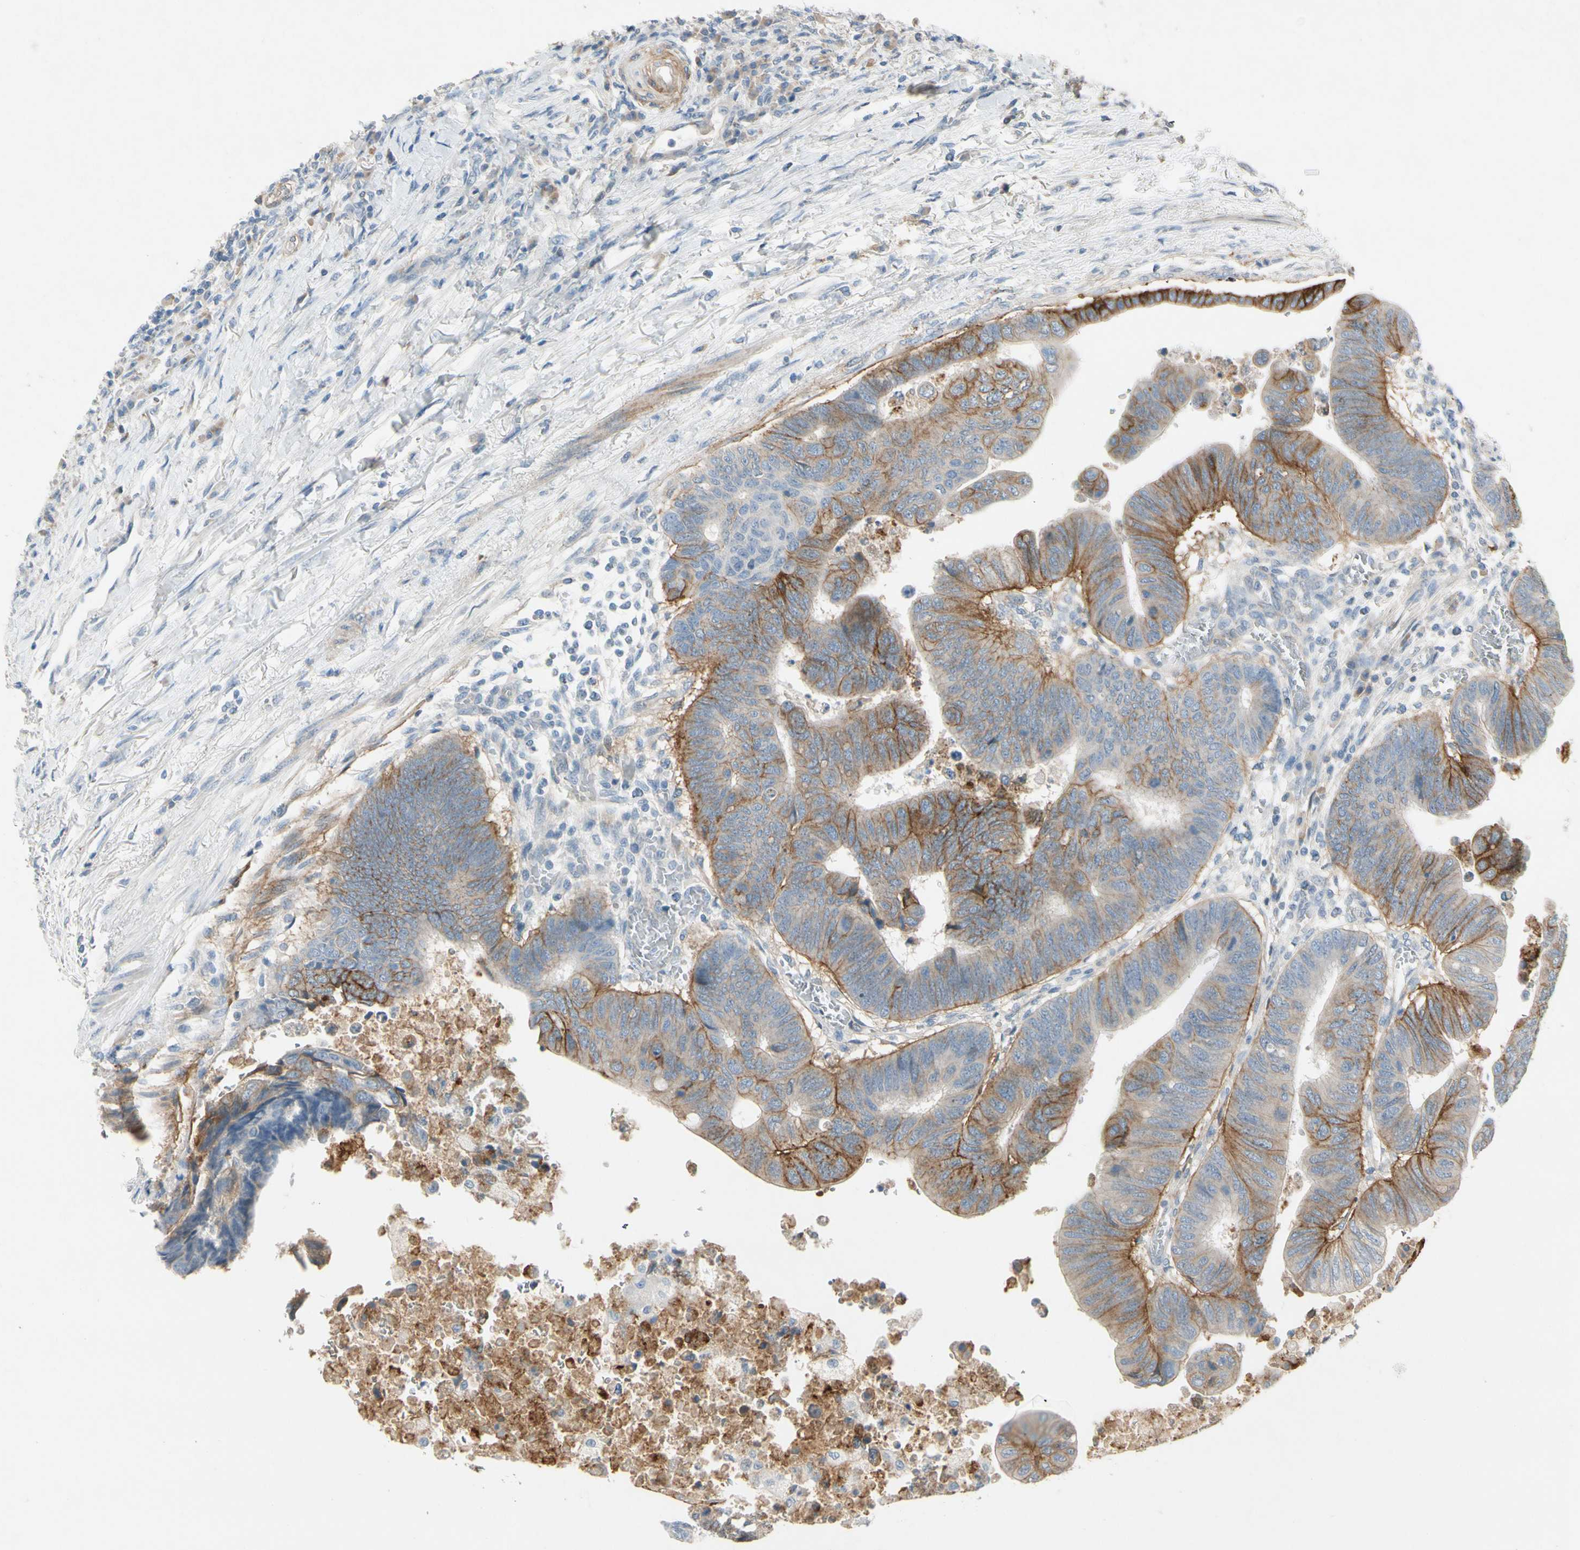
{"staining": {"intensity": "moderate", "quantity": ">75%", "location": "cytoplasmic/membranous"}, "tissue": "colorectal cancer", "cell_type": "Tumor cells", "image_type": "cancer", "snomed": [{"axis": "morphology", "description": "Normal tissue, NOS"}, {"axis": "morphology", "description": "Adenocarcinoma, NOS"}, {"axis": "topography", "description": "Rectum"}, {"axis": "topography", "description": "Peripheral nerve tissue"}], "caption": "There is medium levels of moderate cytoplasmic/membranous positivity in tumor cells of colorectal adenocarcinoma, as demonstrated by immunohistochemical staining (brown color).", "gene": "ITGA3", "patient": {"sex": "male", "age": 92}}